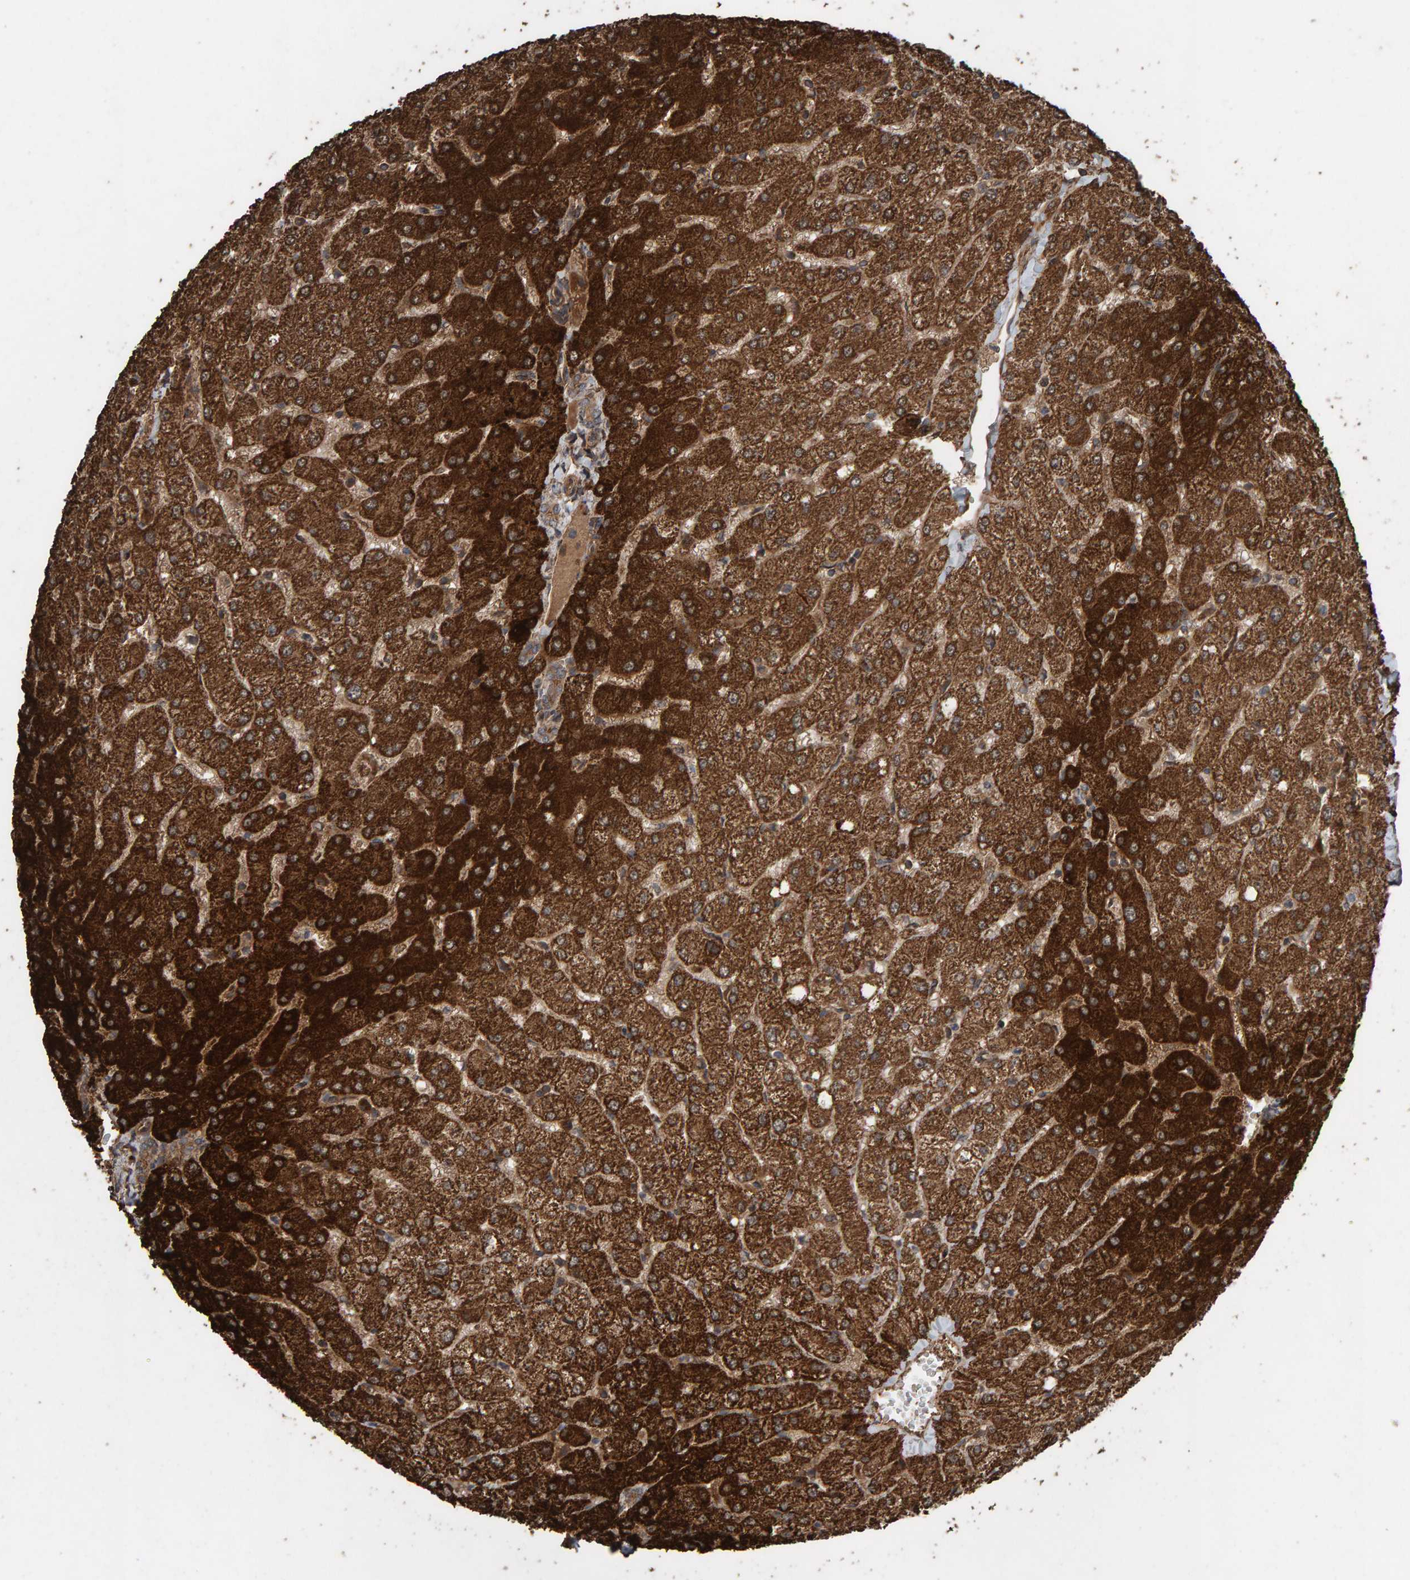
{"staining": {"intensity": "moderate", "quantity": ">75%", "location": "cytoplasmic/membranous"}, "tissue": "liver", "cell_type": "Cholangiocytes", "image_type": "normal", "snomed": [{"axis": "morphology", "description": "Normal tissue, NOS"}, {"axis": "topography", "description": "Liver"}], "caption": "Unremarkable liver demonstrates moderate cytoplasmic/membranous positivity in about >75% of cholangiocytes.", "gene": "DUS1L", "patient": {"sex": "female", "age": 54}}